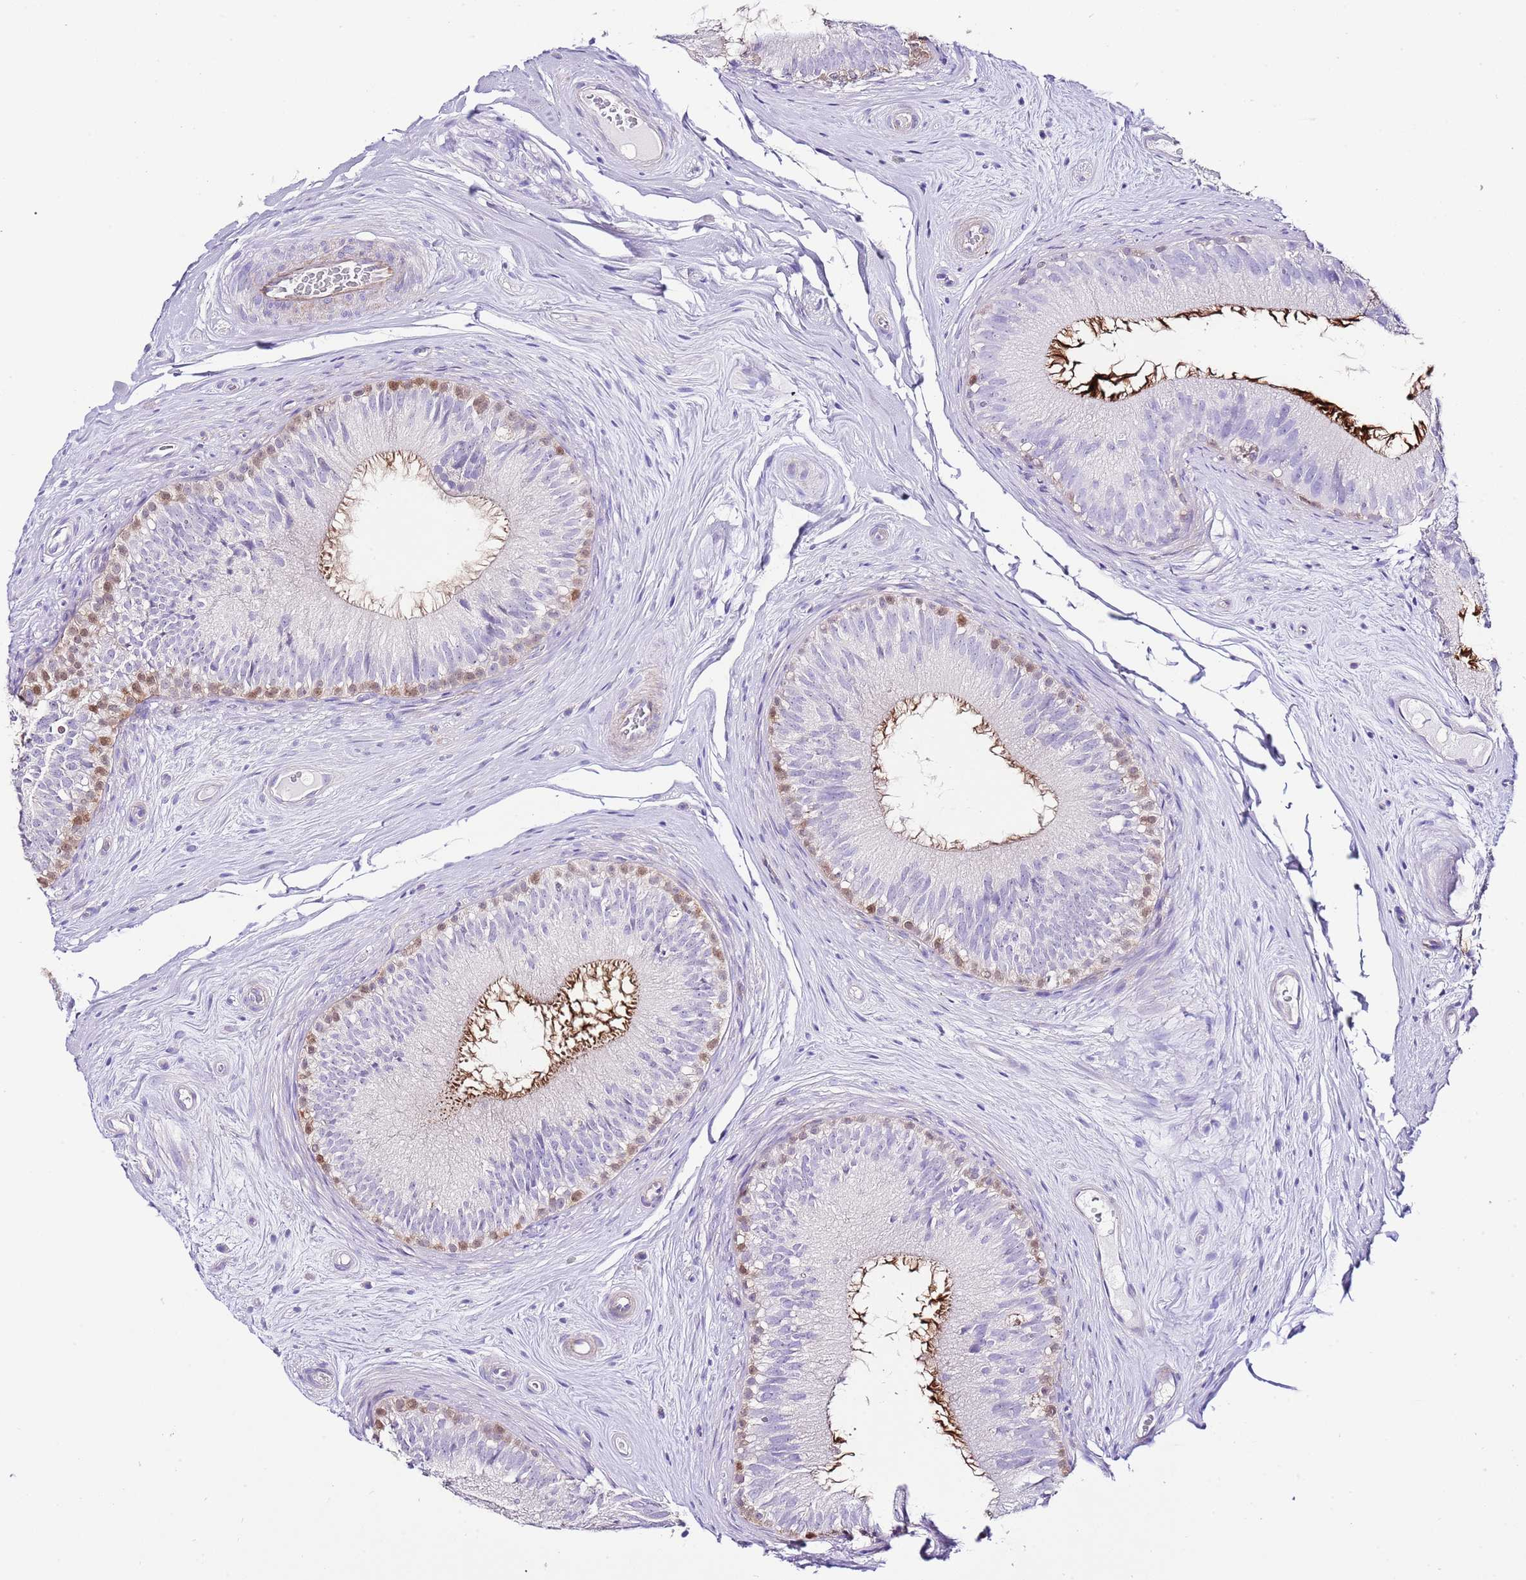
{"staining": {"intensity": "strong", "quantity": "<25%", "location": "cytoplasmic/membranous,nuclear"}, "tissue": "epididymis", "cell_type": "Glandular cells", "image_type": "normal", "snomed": [{"axis": "morphology", "description": "Normal tissue, NOS"}, {"axis": "topography", "description": "Epididymis"}], "caption": "The micrograph exhibits a brown stain indicating the presence of a protein in the cytoplasmic/membranous,nuclear of glandular cells in epididymis. The protein of interest is stained brown, and the nuclei are stained in blue (DAB (3,3'-diaminobenzidine) IHC with brightfield microscopy, high magnification).", "gene": "ALDH3A1", "patient": {"sex": "male", "age": 34}}